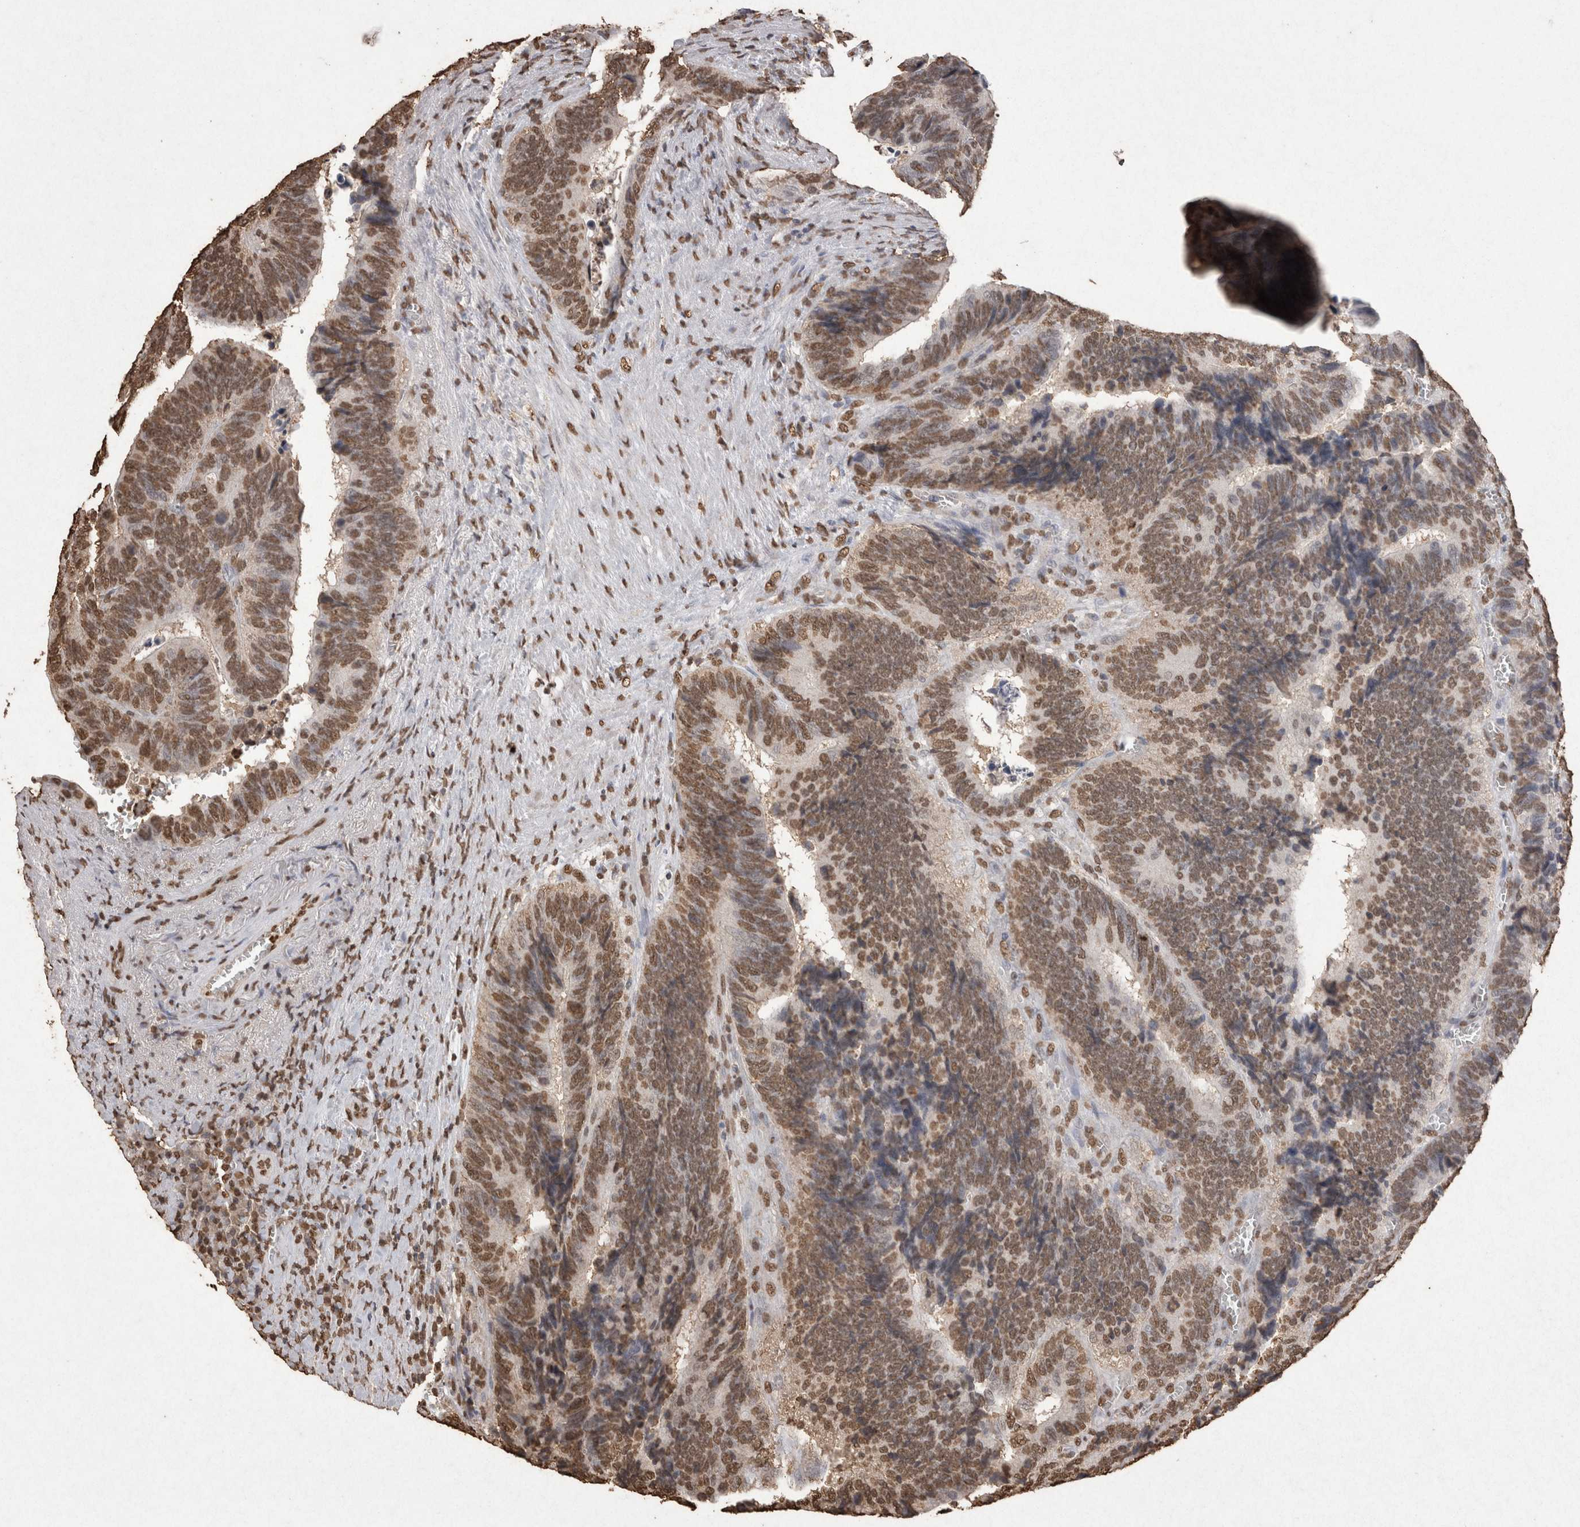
{"staining": {"intensity": "moderate", "quantity": ">75%", "location": "nuclear"}, "tissue": "colorectal cancer", "cell_type": "Tumor cells", "image_type": "cancer", "snomed": [{"axis": "morphology", "description": "Adenocarcinoma, NOS"}, {"axis": "topography", "description": "Colon"}], "caption": "Protein staining of adenocarcinoma (colorectal) tissue demonstrates moderate nuclear positivity in approximately >75% of tumor cells. (Brightfield microscopy of DAB IHC at high magnification).", "gene": "POU5F1", "patient": {"sex": "male", "age": 72}}